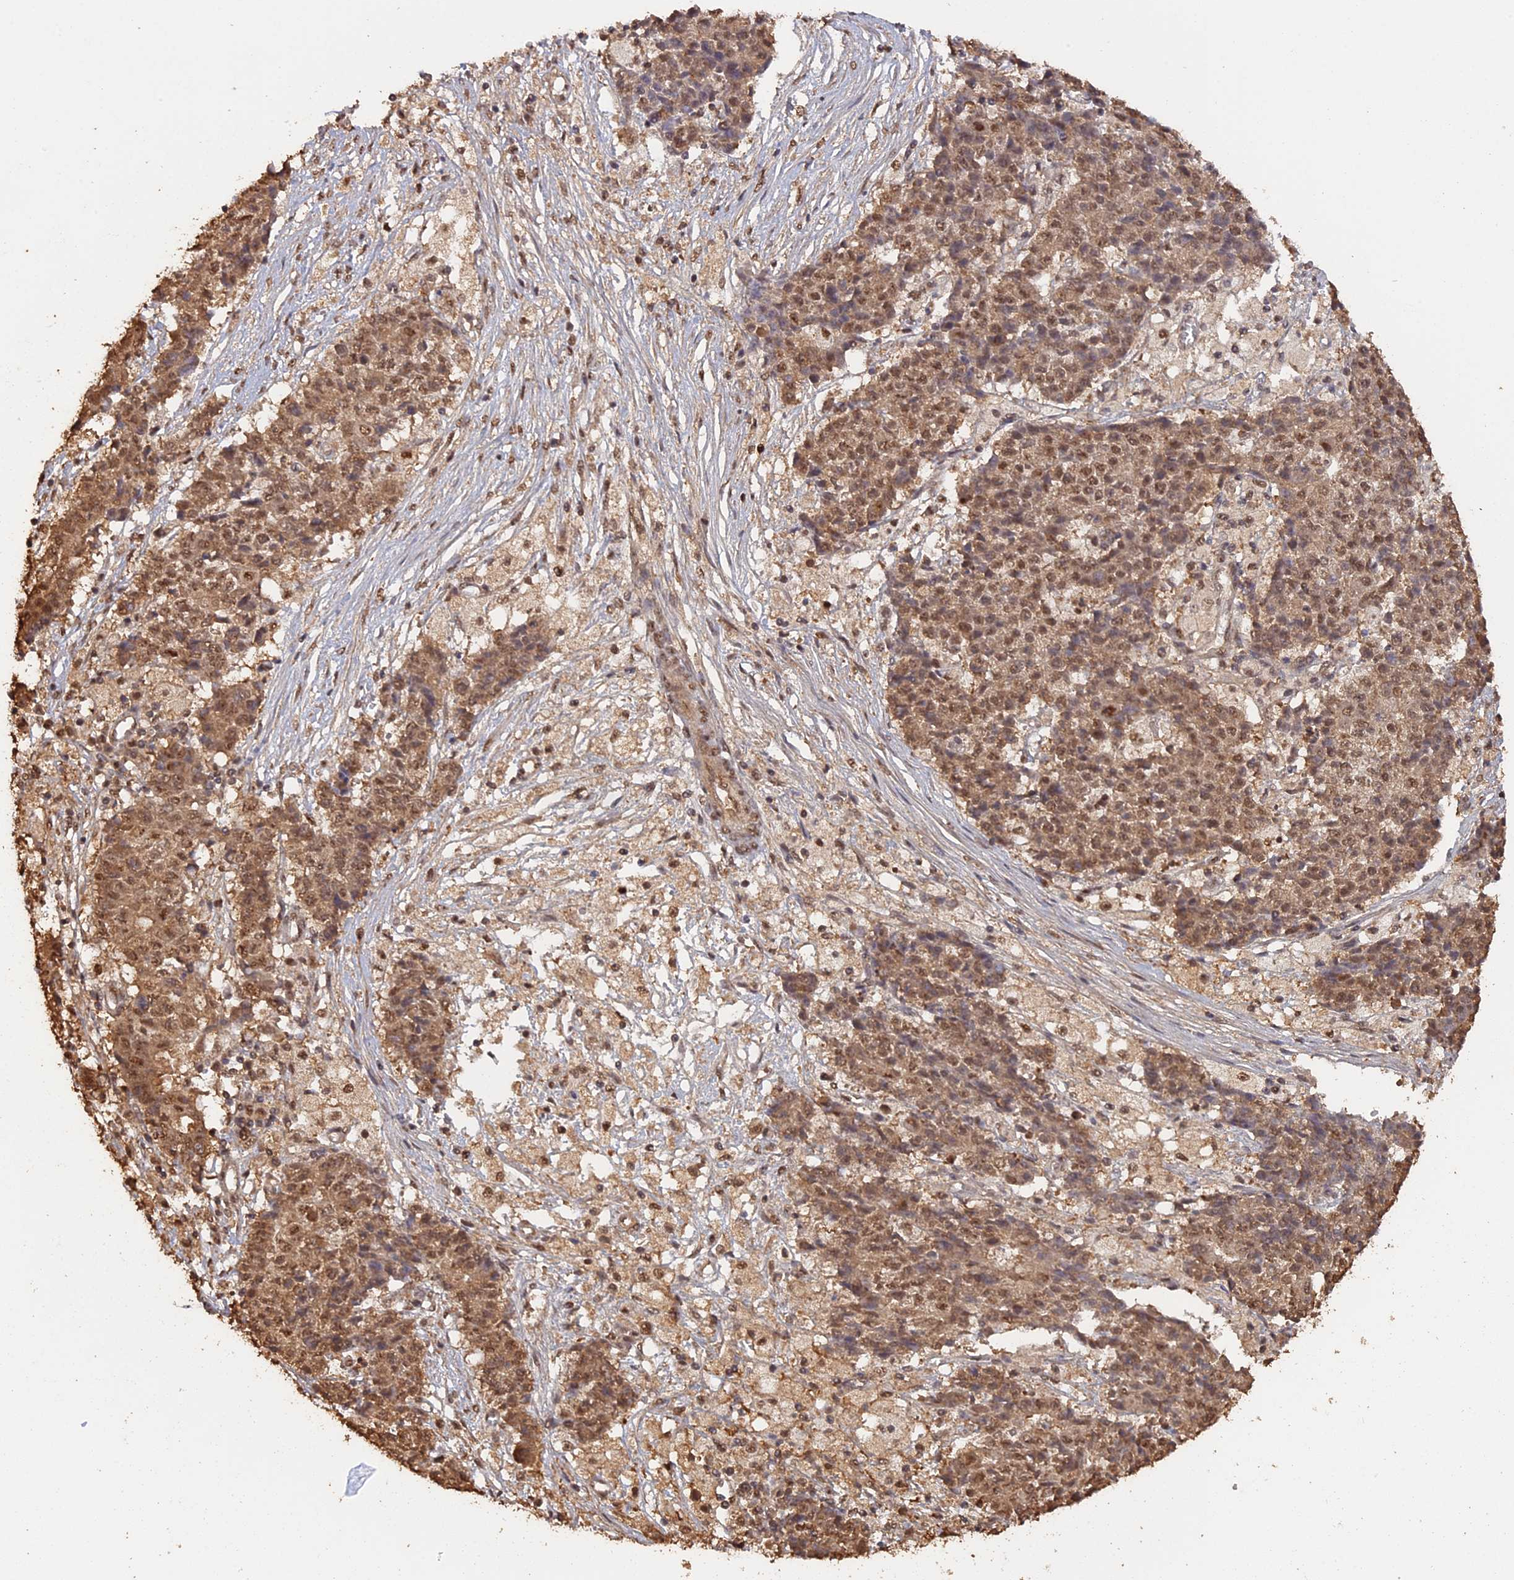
{"staining": {"intensity": "moderate", "quantity": ">75%", "location": "cytoplasmic/membranous,nuclear"}, "tissue": "ovarian cancer", "cell_type": "Tumor cells", "image_type": "cancer", "snomed": [{"axis": "morphology", "description": "Carcinoma, endometroid"}, {"axis": "topography", "description": "Ovary"}], "caption": "Ovarian cancer stained with DAB immunohistochemistry displays medium levels of moderate cytoplasmic/membranous and nuclear expression in approximately >75% of tumor cells.", "gene": "PSMC6", "patient": {"sex": "female", "age": 42}}